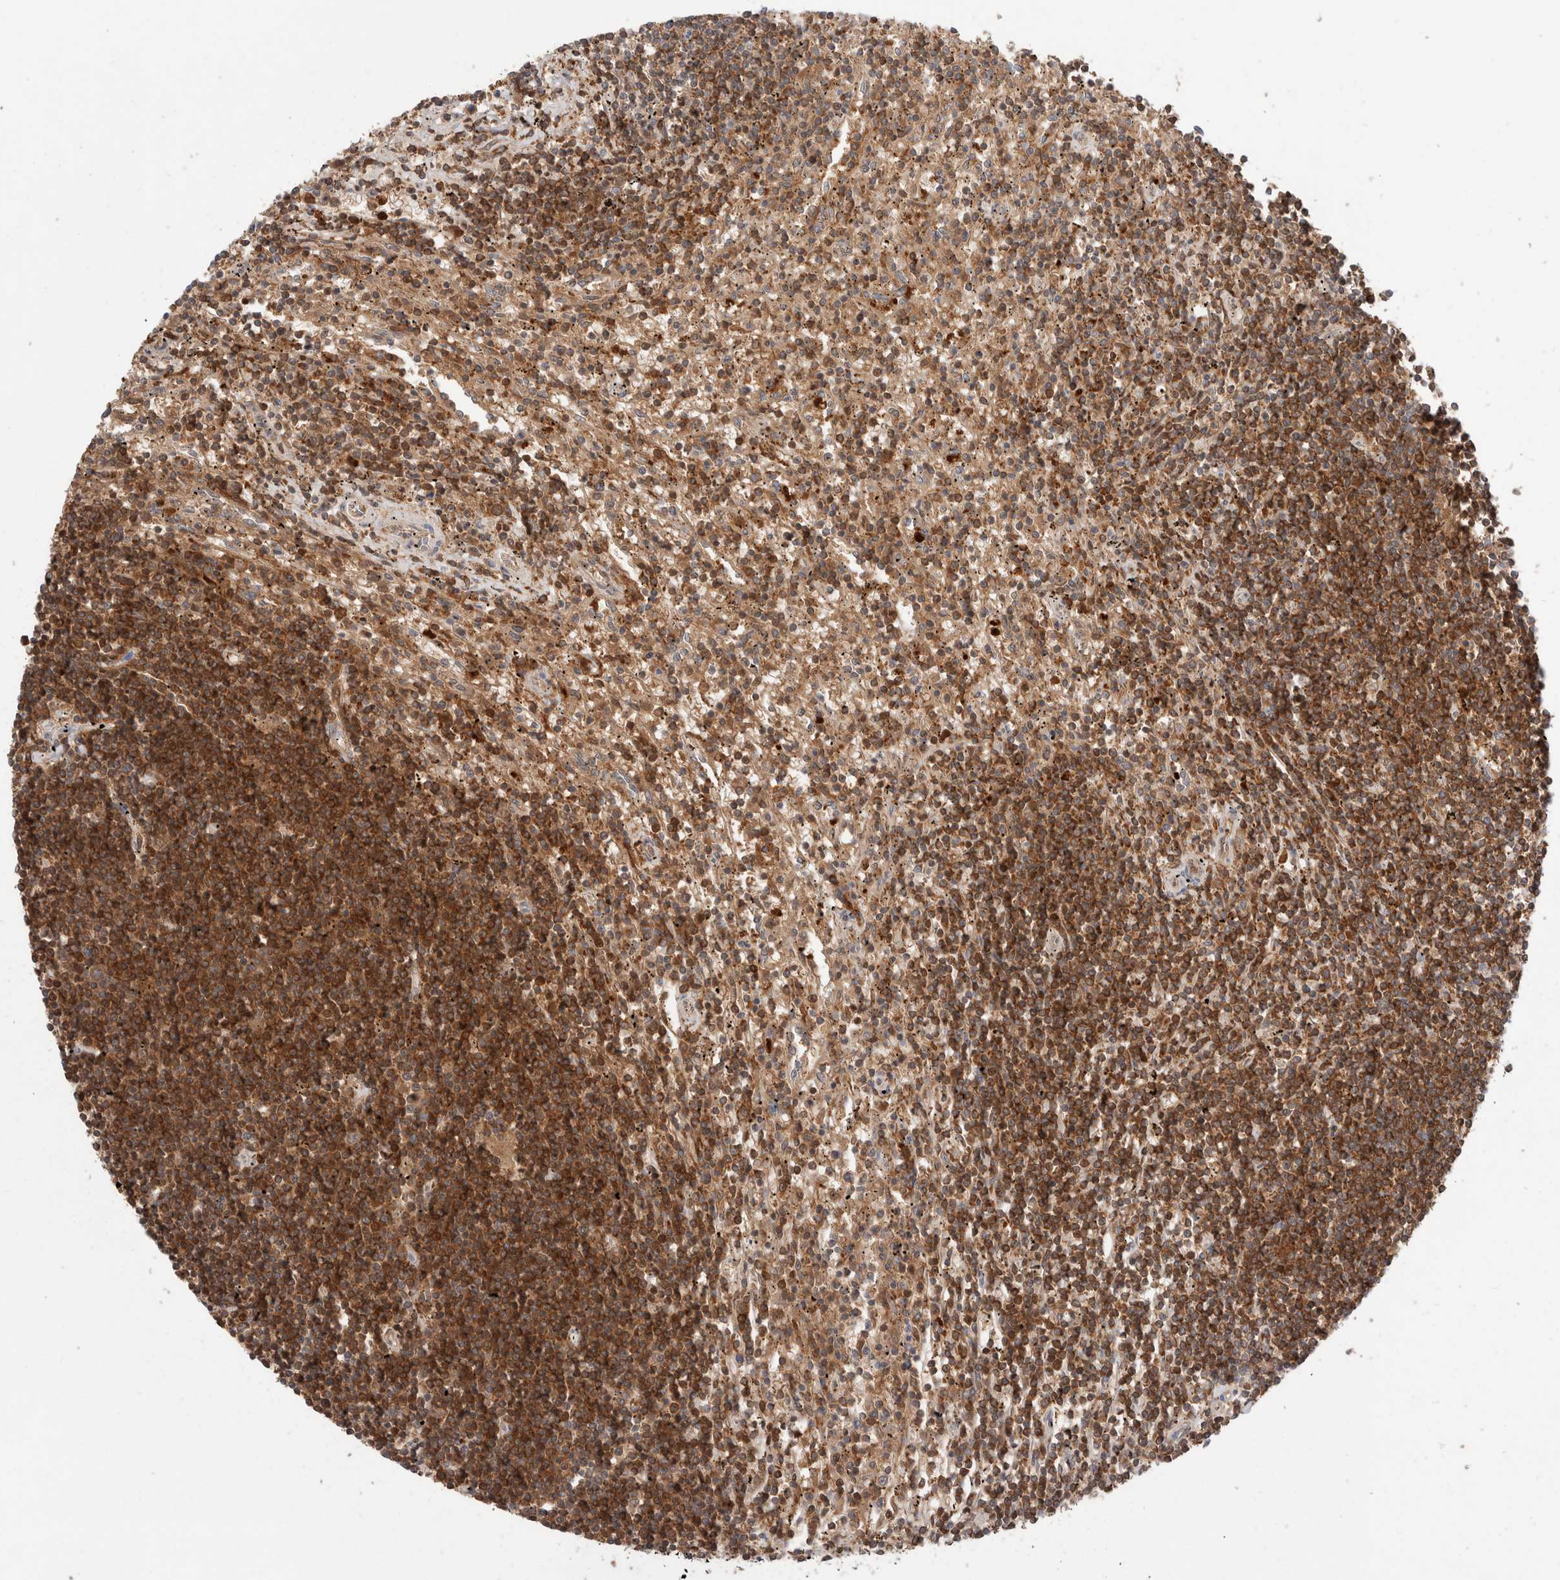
{"staining": {"intensity": "strong", "quantity": ">75%", "location": "cytoplasmic/membranous"}, "tissue": "lymphoma", "cell_type": "Tumor cells", "image_type": "cancer", "snomed": [{"axis": "morphology", "description": "Malignant lymphoma, non-Hodgkin's type, Low grade"}, {"axis": "topography", "description": "Spleen"}], "caption": "Approximately >75% of tumor cells in lymphoma exhibit strong cytoplasmic/membranous protein staining as visualized by brown immunohistochemical staining.", "gene": "KLHL14", "patient": {"sex": "male", "age": 76}}